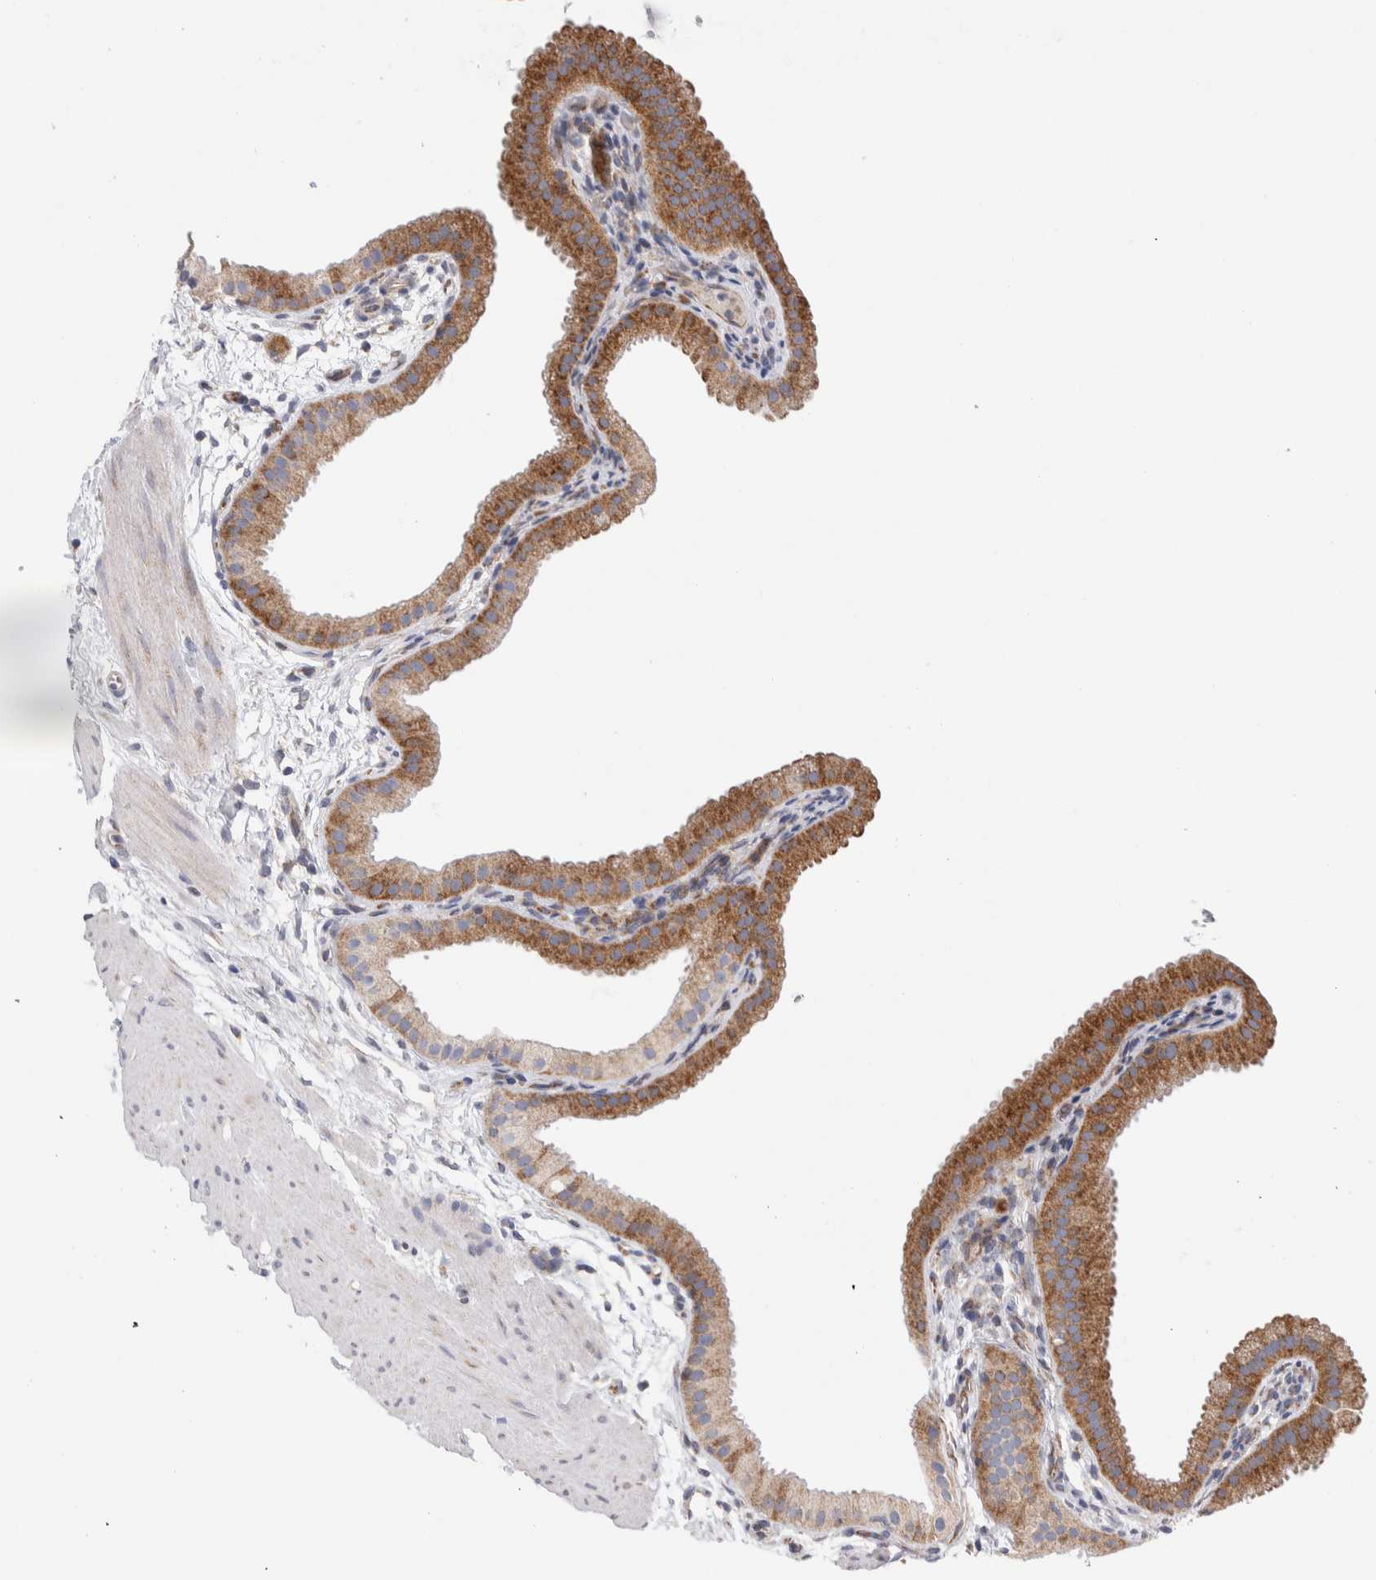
{"staining": {"intensity": "moderate", "quantity": ">75%", "location": "cytoplasmic/membranous"}, "tissue": "gallbladder", "cell_type": "Glandular cells", "image_type": "normal", "snomed": [{"axis": "morphology", "description": "Normal tissue, NOS"}, {"axis": "topography", "description": "Gallbladder"}], "caption": "Immunohistochemistry micrograph of normal gallbladder: human gallbladder stained using IHC exhibits medium levels of moderate protein expression localized specifically in the cytoplasmic/membranous of glandular cells, appearing as a cytoplasmic/membranous brown color.", "gene": "RACK1", "patient": {"sex": "female", "age": 64}}